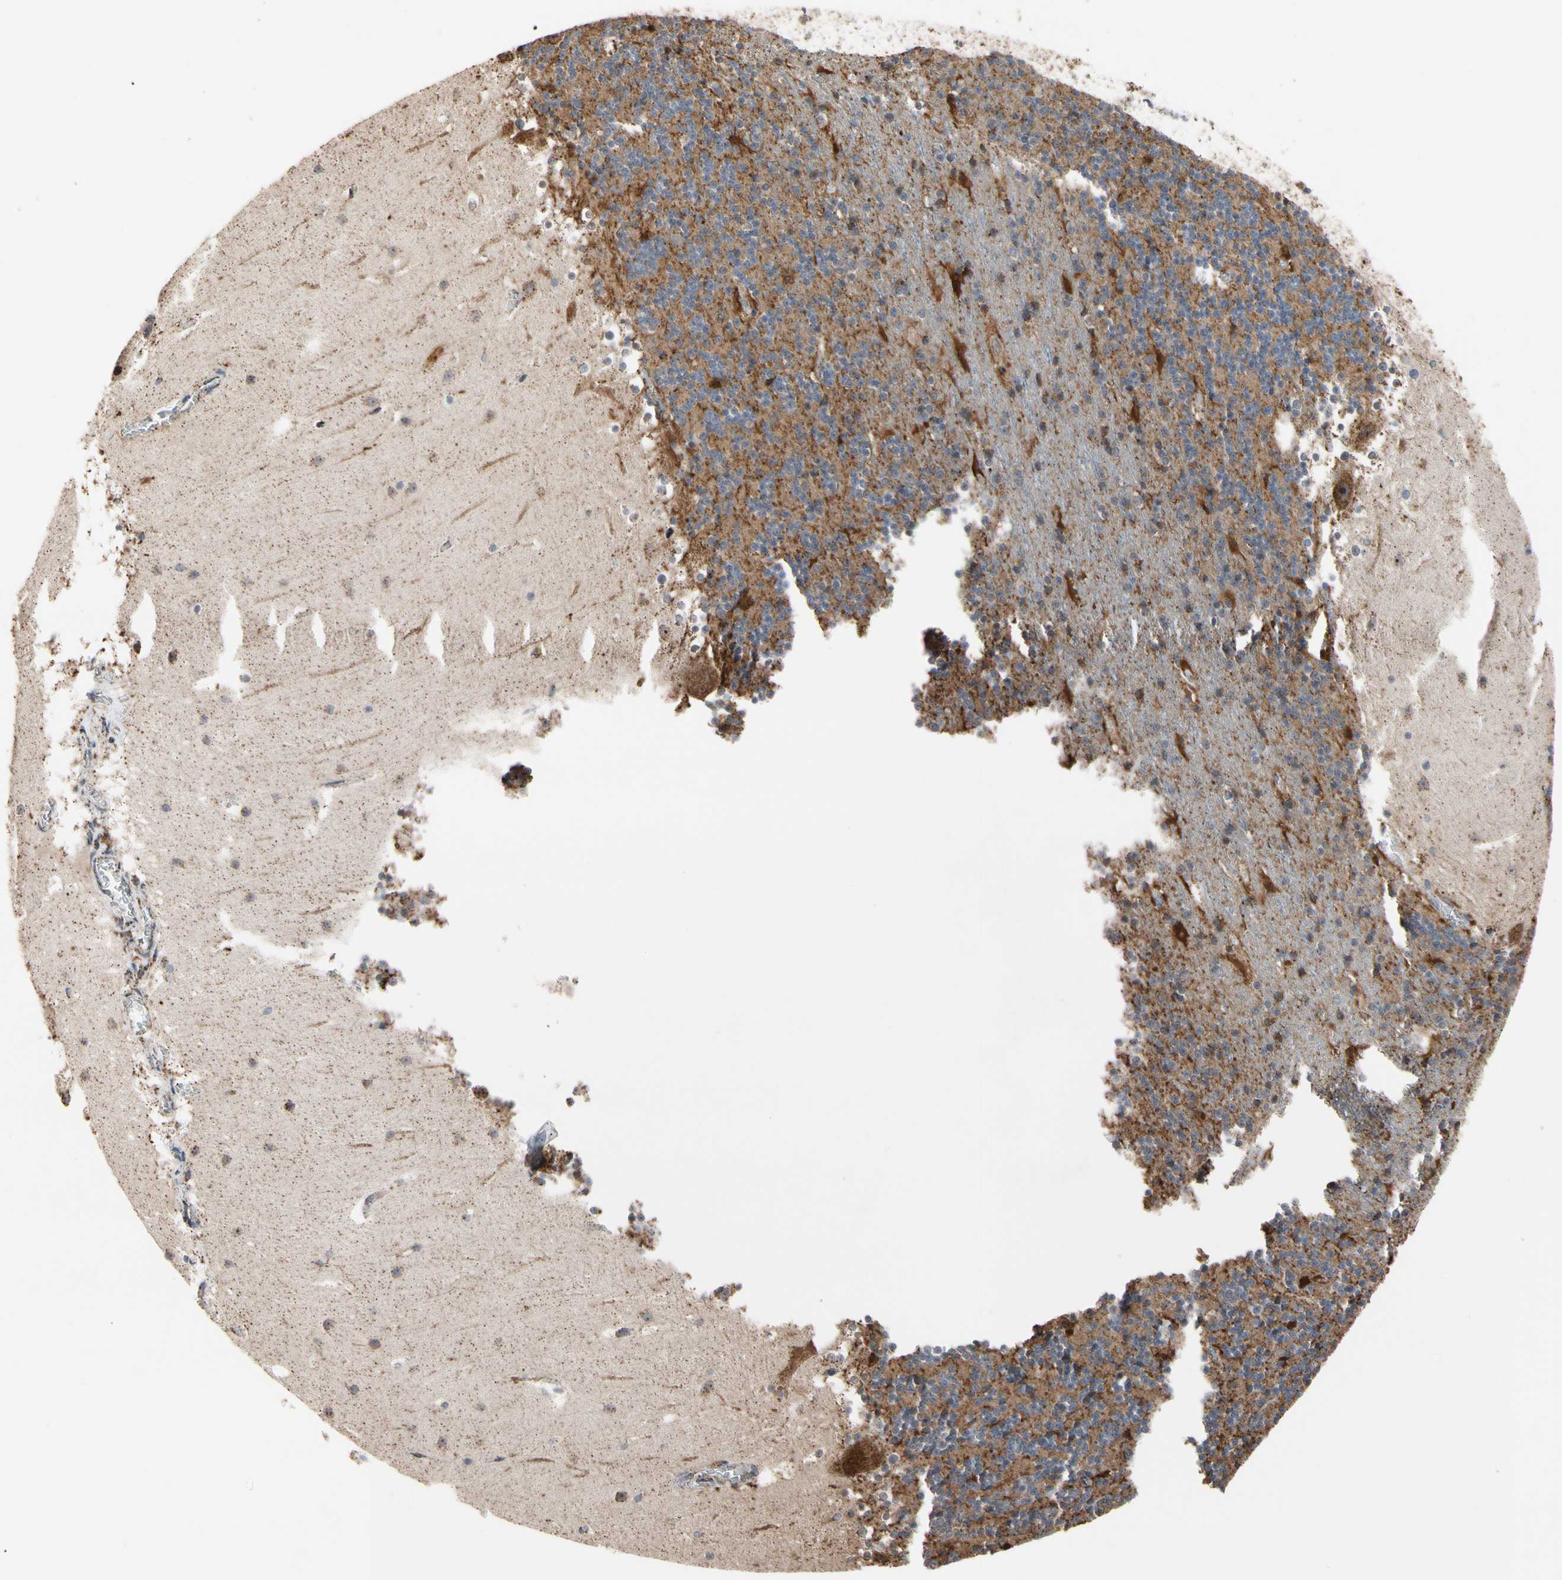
{"staining": {"intensity": "moderate", "quantity": ">75%", "location": "cytoplasmic/membranous"}, "tissue": "cerebellum", "cell_type": "Cells in granular layer", "image_type": "normal", "snomed": [{"axis": "morphology", "description": "Normal tissue, NOS"}, {"axis": "topography", "description": "Cerebellum"}], "caption": "Protein staining displays moderate cytoplasmic/membranous positivity in approximately >75% of cells in granular layer in benign cerebellum. (IHC, brightfield microscopy, high magnification).", "gene": "FAM110B", "patient": {"sex": "male", "age": 45}}